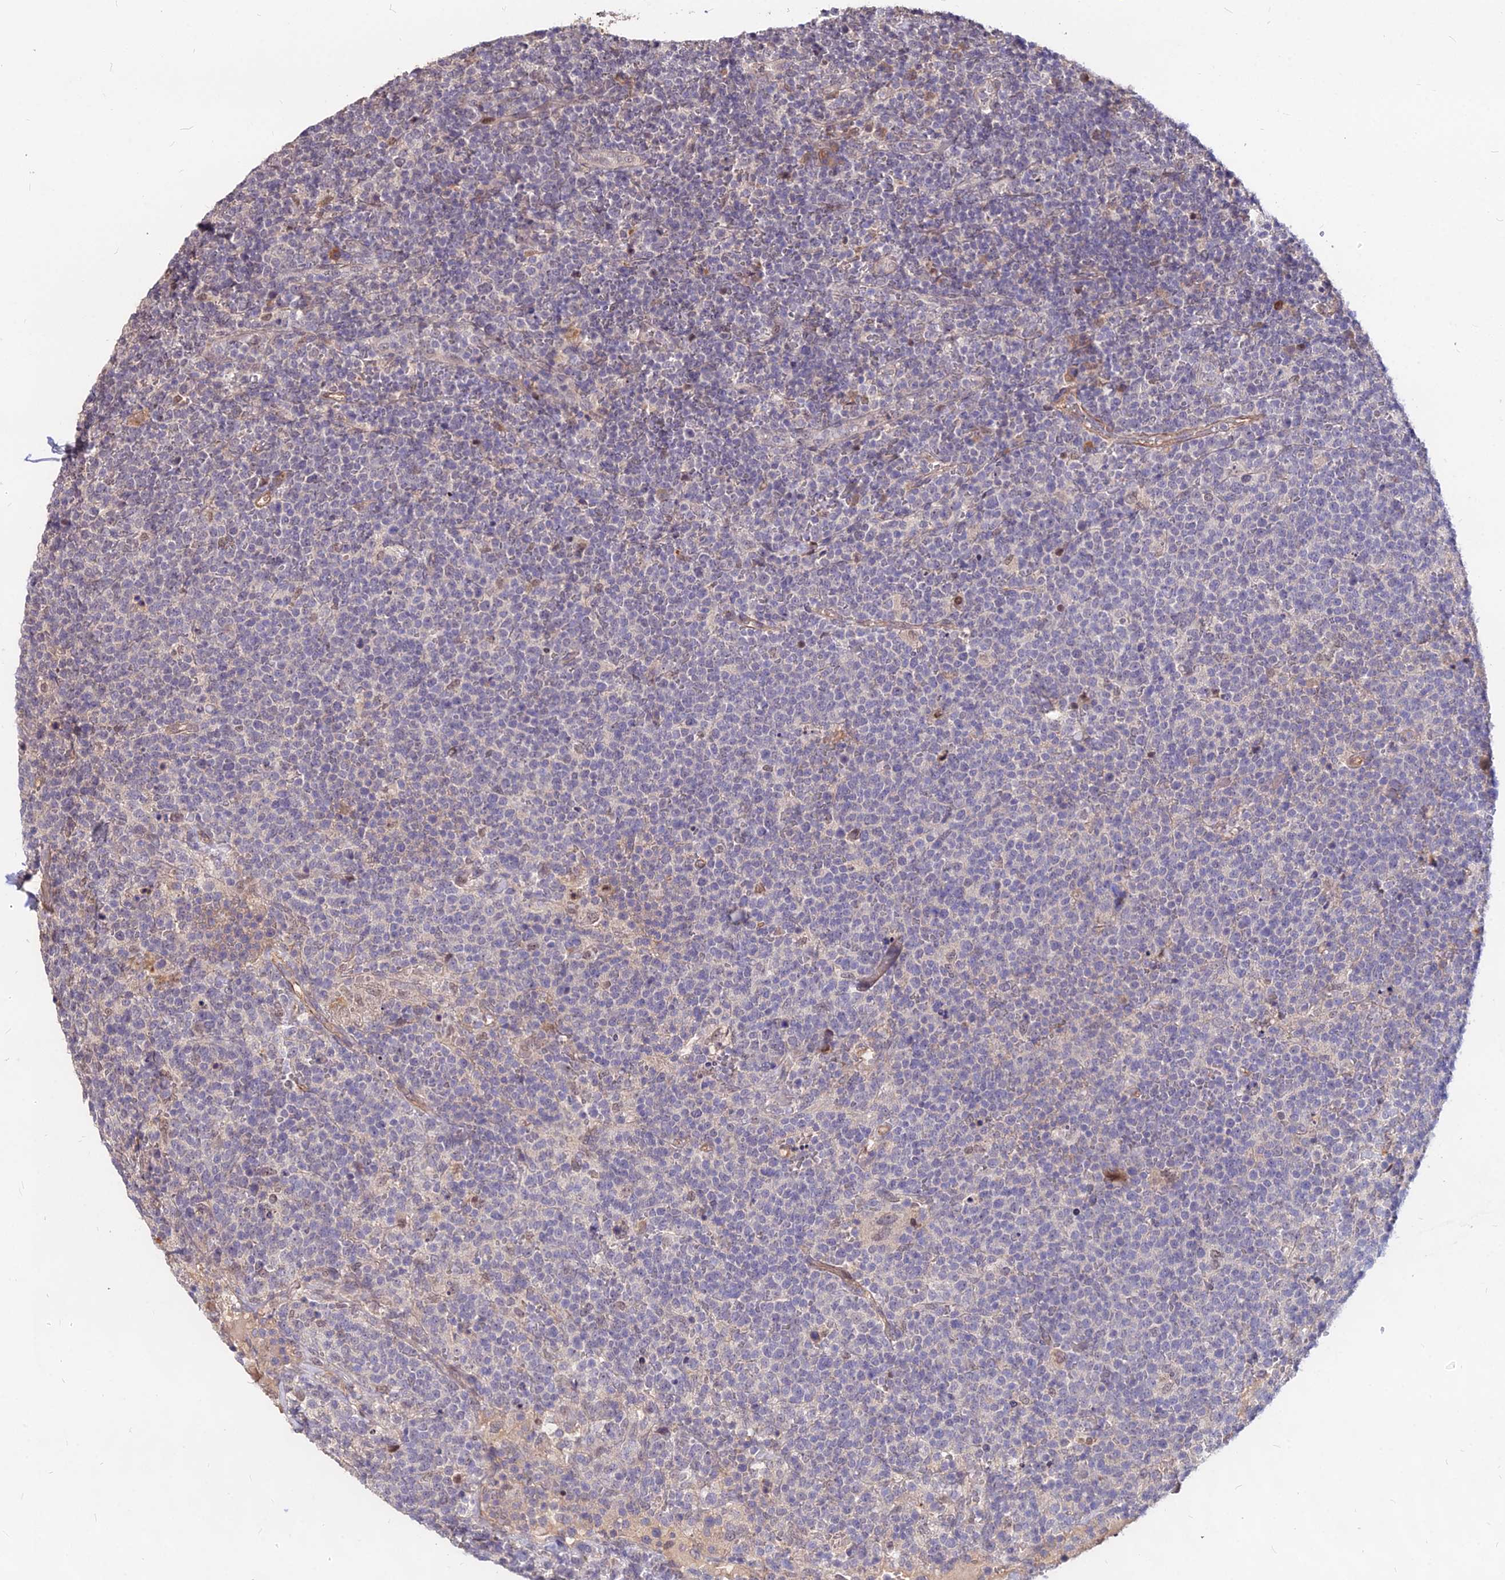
{"staining": {"intensity": "negative", "quantity": "none", "location": "none"}, "tissue": "lymphoma", "cell_type": "Tumor cells", "image_type": "cancer", "snomed": [{"axis": "morphology", "description": "Malignant lymphoma, non-Hodgkin's type, High grade"}, {"axis": "topography", "description": "Lymph node"}], "caption": "Immunohistochemistry of human lymphoma exhibits no expression in tumor cells. Nuclei are stained in blue.", "gene": "C11orf68", "patient": {"sex": "male", "age": 61}}